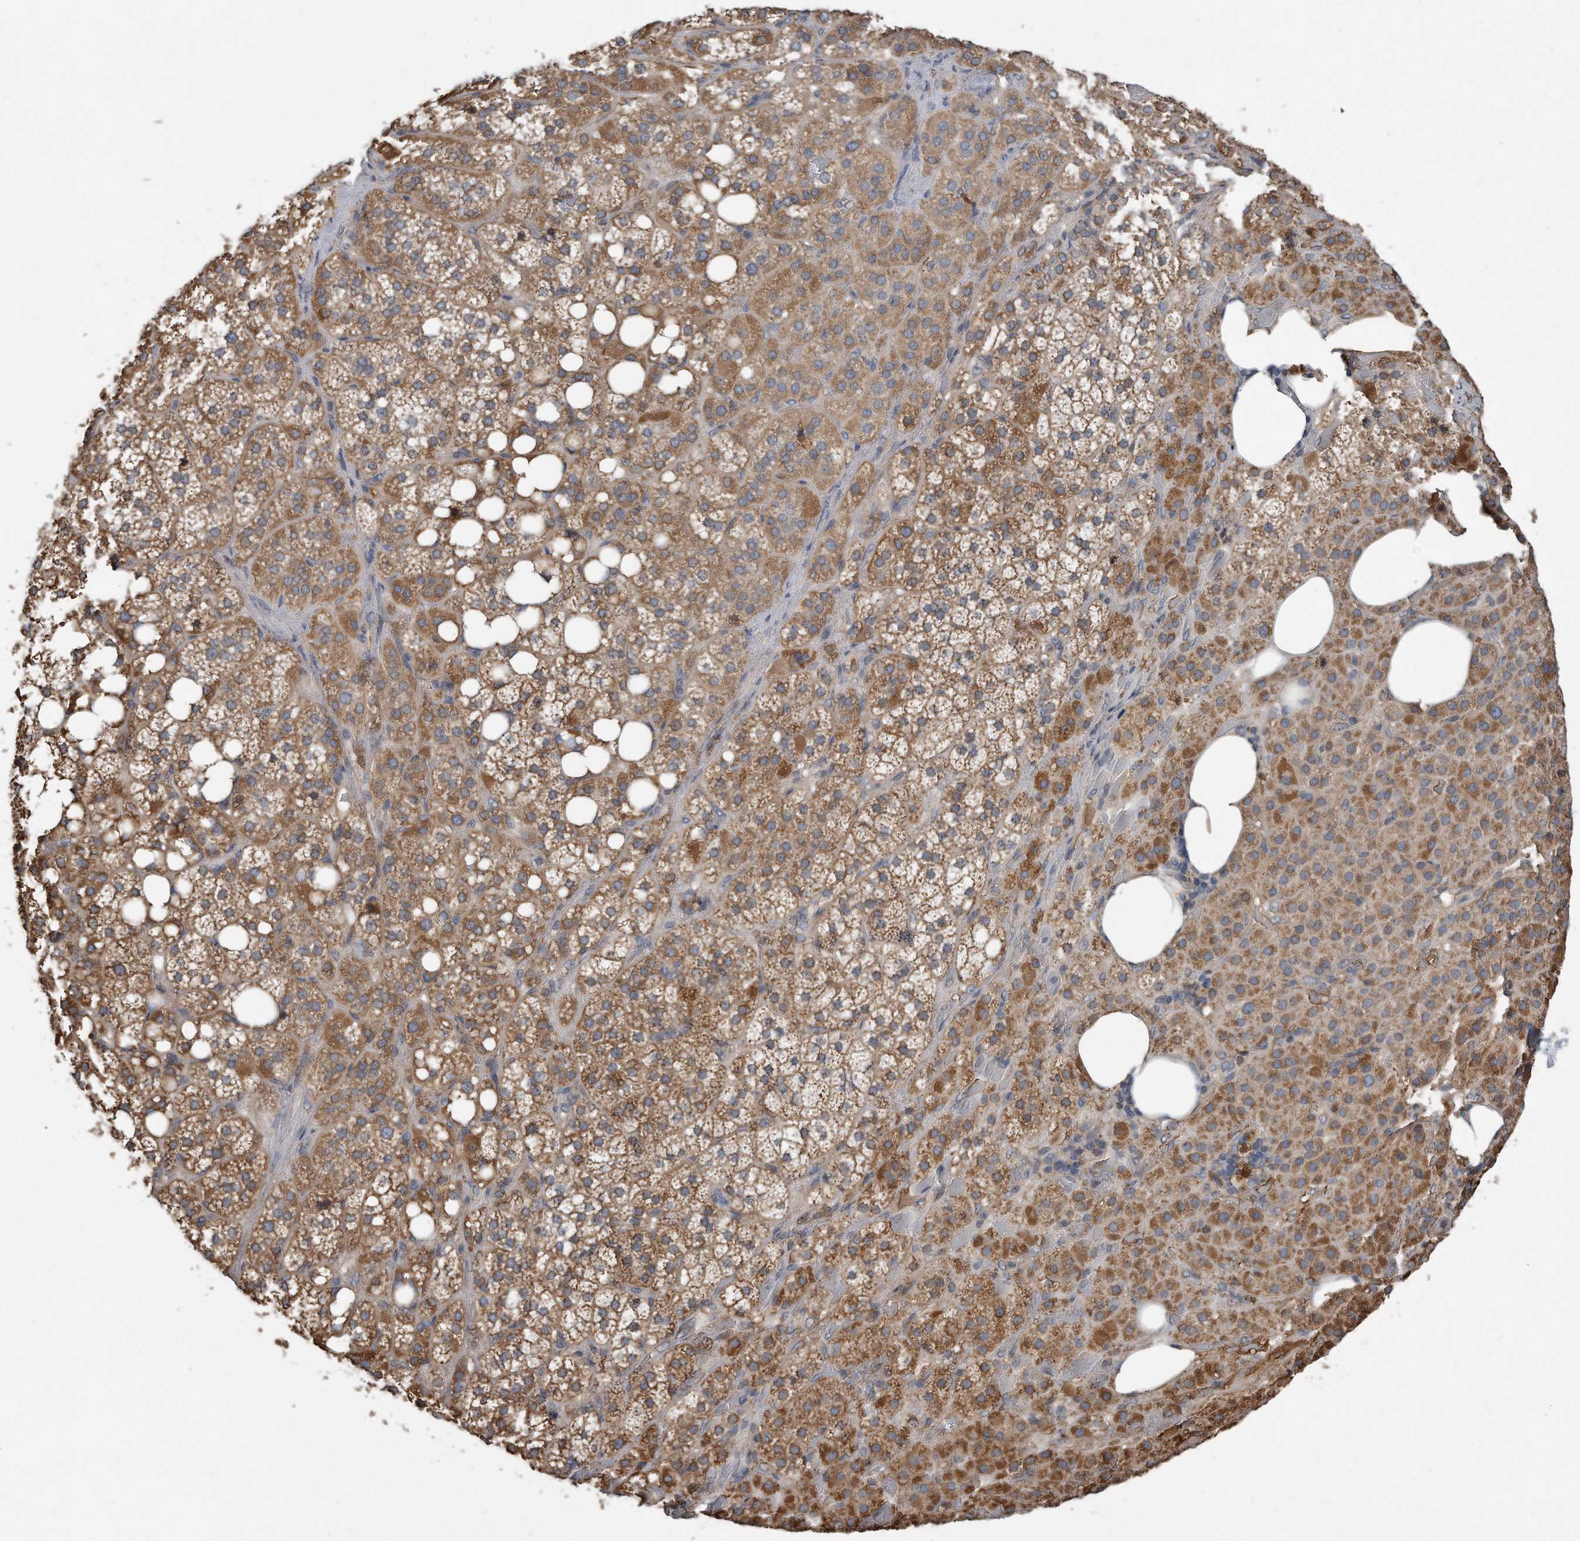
{"staining": {"intensity": "moderate", "quantity": ">75%", "location": "cytoplasmic/membranous"}, "tissue": "adrenal gland", "cell_type": "Glandular cells", "image_type": "normal", "snomed": [{"axis": "morphology", "description": "Normal tissue, NOS"}, {"axis": "topography", "description": "Adrenal gland"}], "caption": "The immunohistochemical stain shows moderate cytoplasmic/membranous staining in glandular cells of benign adrenal gland. (DAB IHC with brightfield microscopy, high magnification).", "gene": "SDHA", "patient": {"sex": "female", "age": 59}}